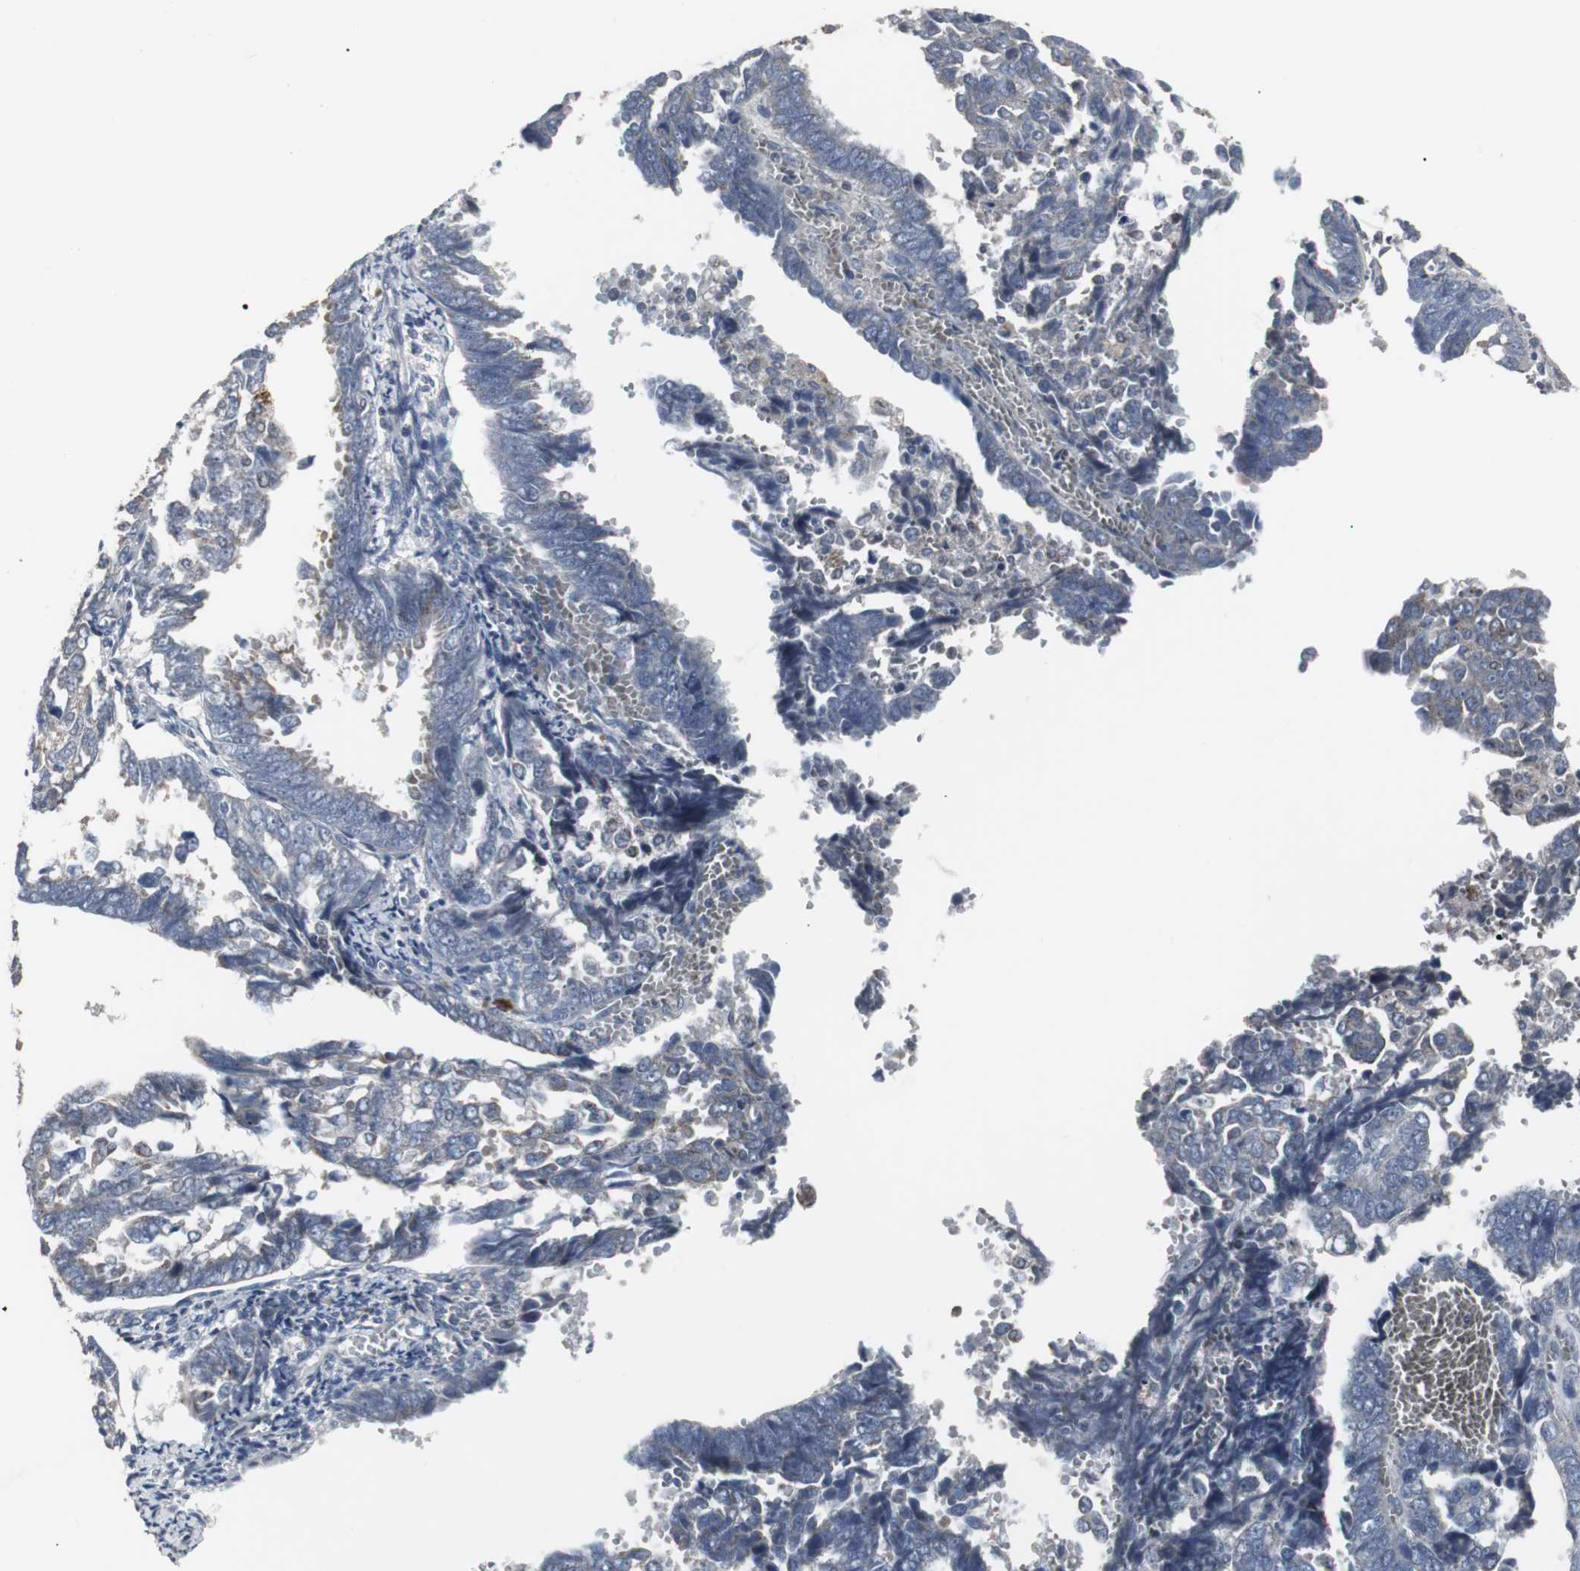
{"staining": {"intensity": "weak", "quantity": "<25%", "location": "cytoplasmic/membranous"}, "tissue": "endometrial cancer", "cell_type": "Tumor cells", "image_type": "cancer", "snomed": [{"axis": "morphology", "description": "Adenocarcinoma, NOS"}, {"axis": "topography", "description": "Endometrium"}], "caption": "Immunohistochemistry (IHC) of adenocarcinoma (endometrial) displays no positivity in tumor cells. (Immunohistochemistry (IHC), brightfield microscopy, high magnification).", "gene": "ACAA1", "patient": {"sex": "female", "age": 75}}